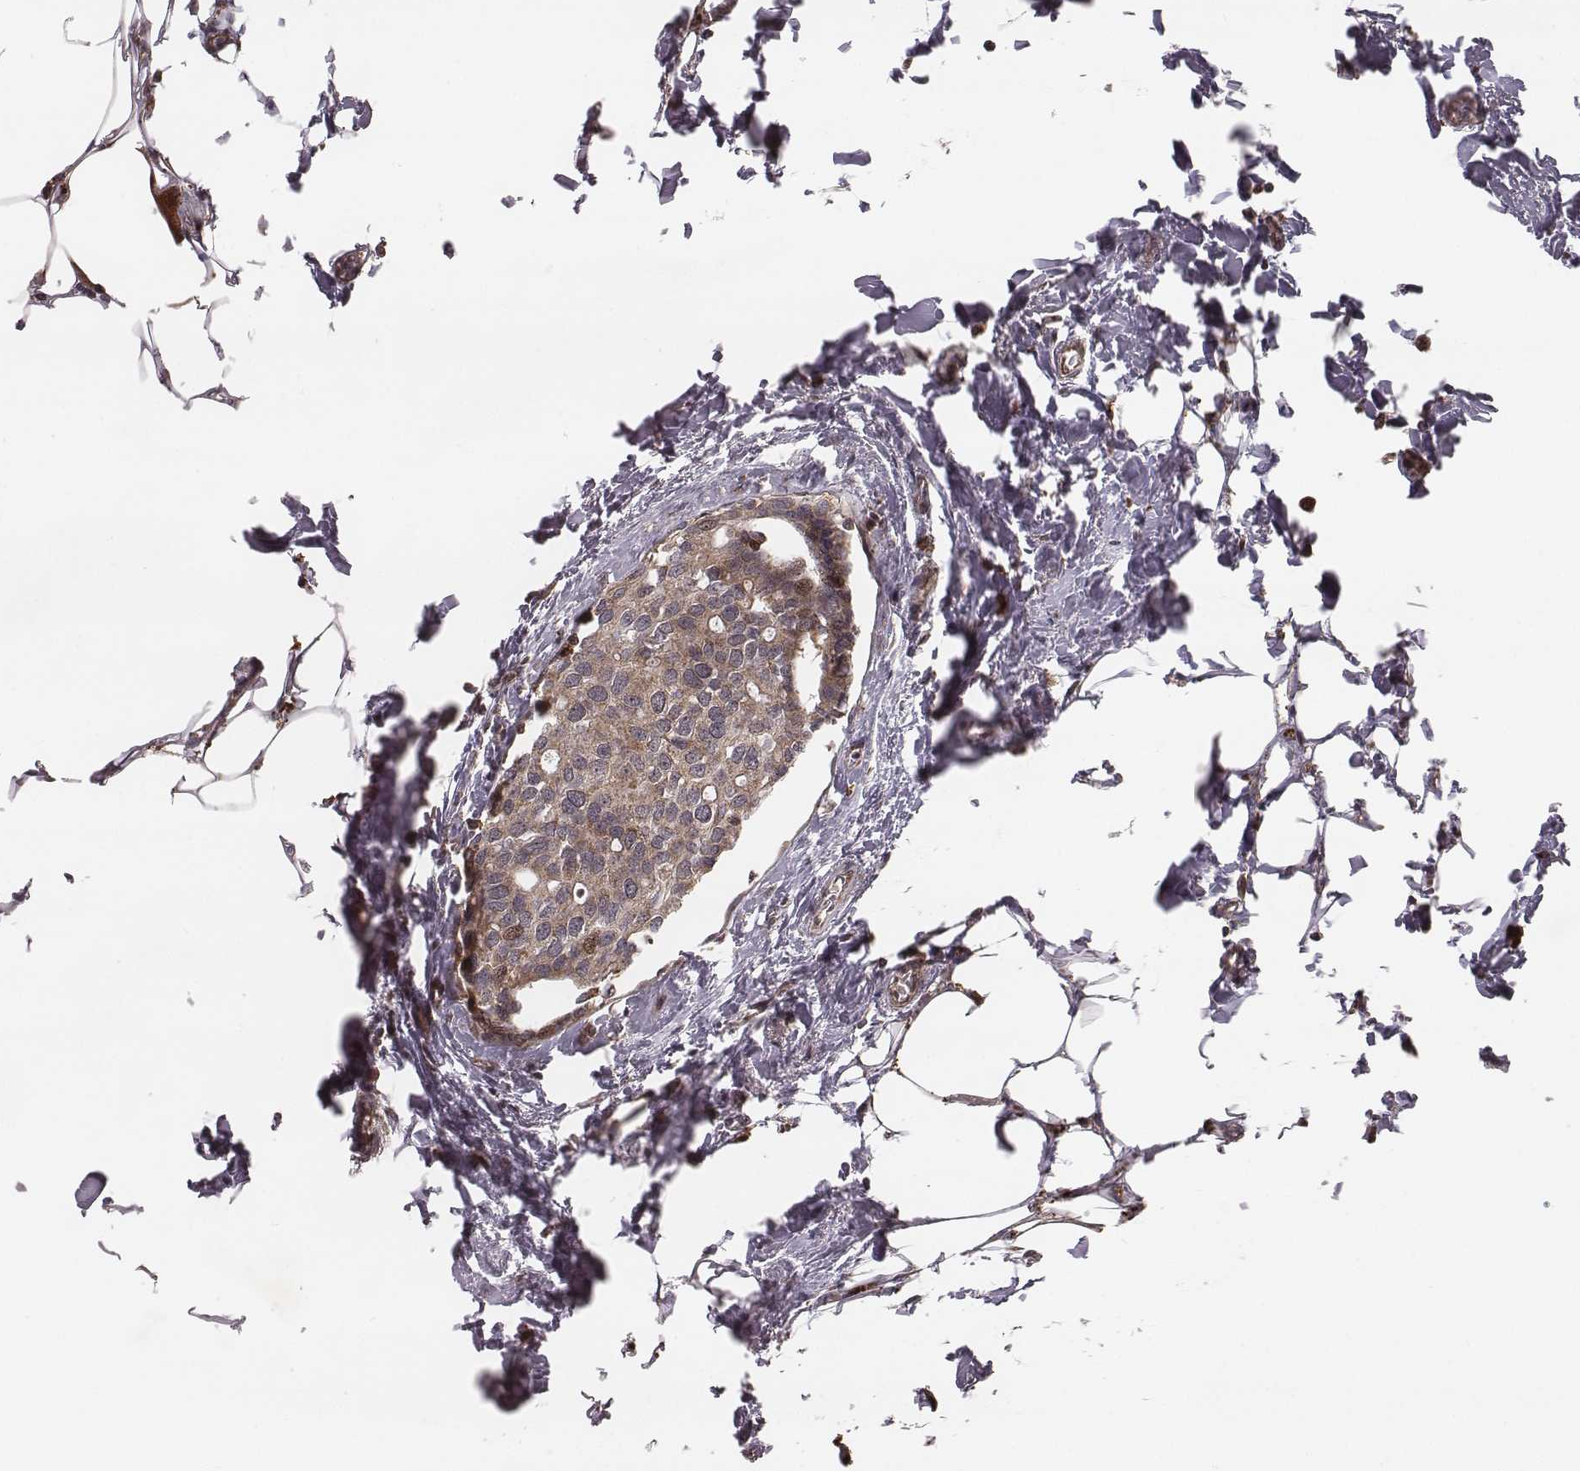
{"staining": {"intensity": "moderate", "quantity": ">75%", "location": "cytoplasmic/membranous"}, "tissue": "breast cancer", "cell_type": "Tumor cells", "image_type": "cancer", "snomed": [{"axis": "morphology", "description": "Duct carcinoma"}, {"axis": "topography", "description": "Breast"}], "caption": "The photomicrograph shows immunohistochemical staining of breast intraductal carcinoma. There is moderate cytoplasmic/membranous expression is identified in about >75% of tumor cells.", "gene": "ZDHHC21", "patient": {"sex": "female", "age": 83}}